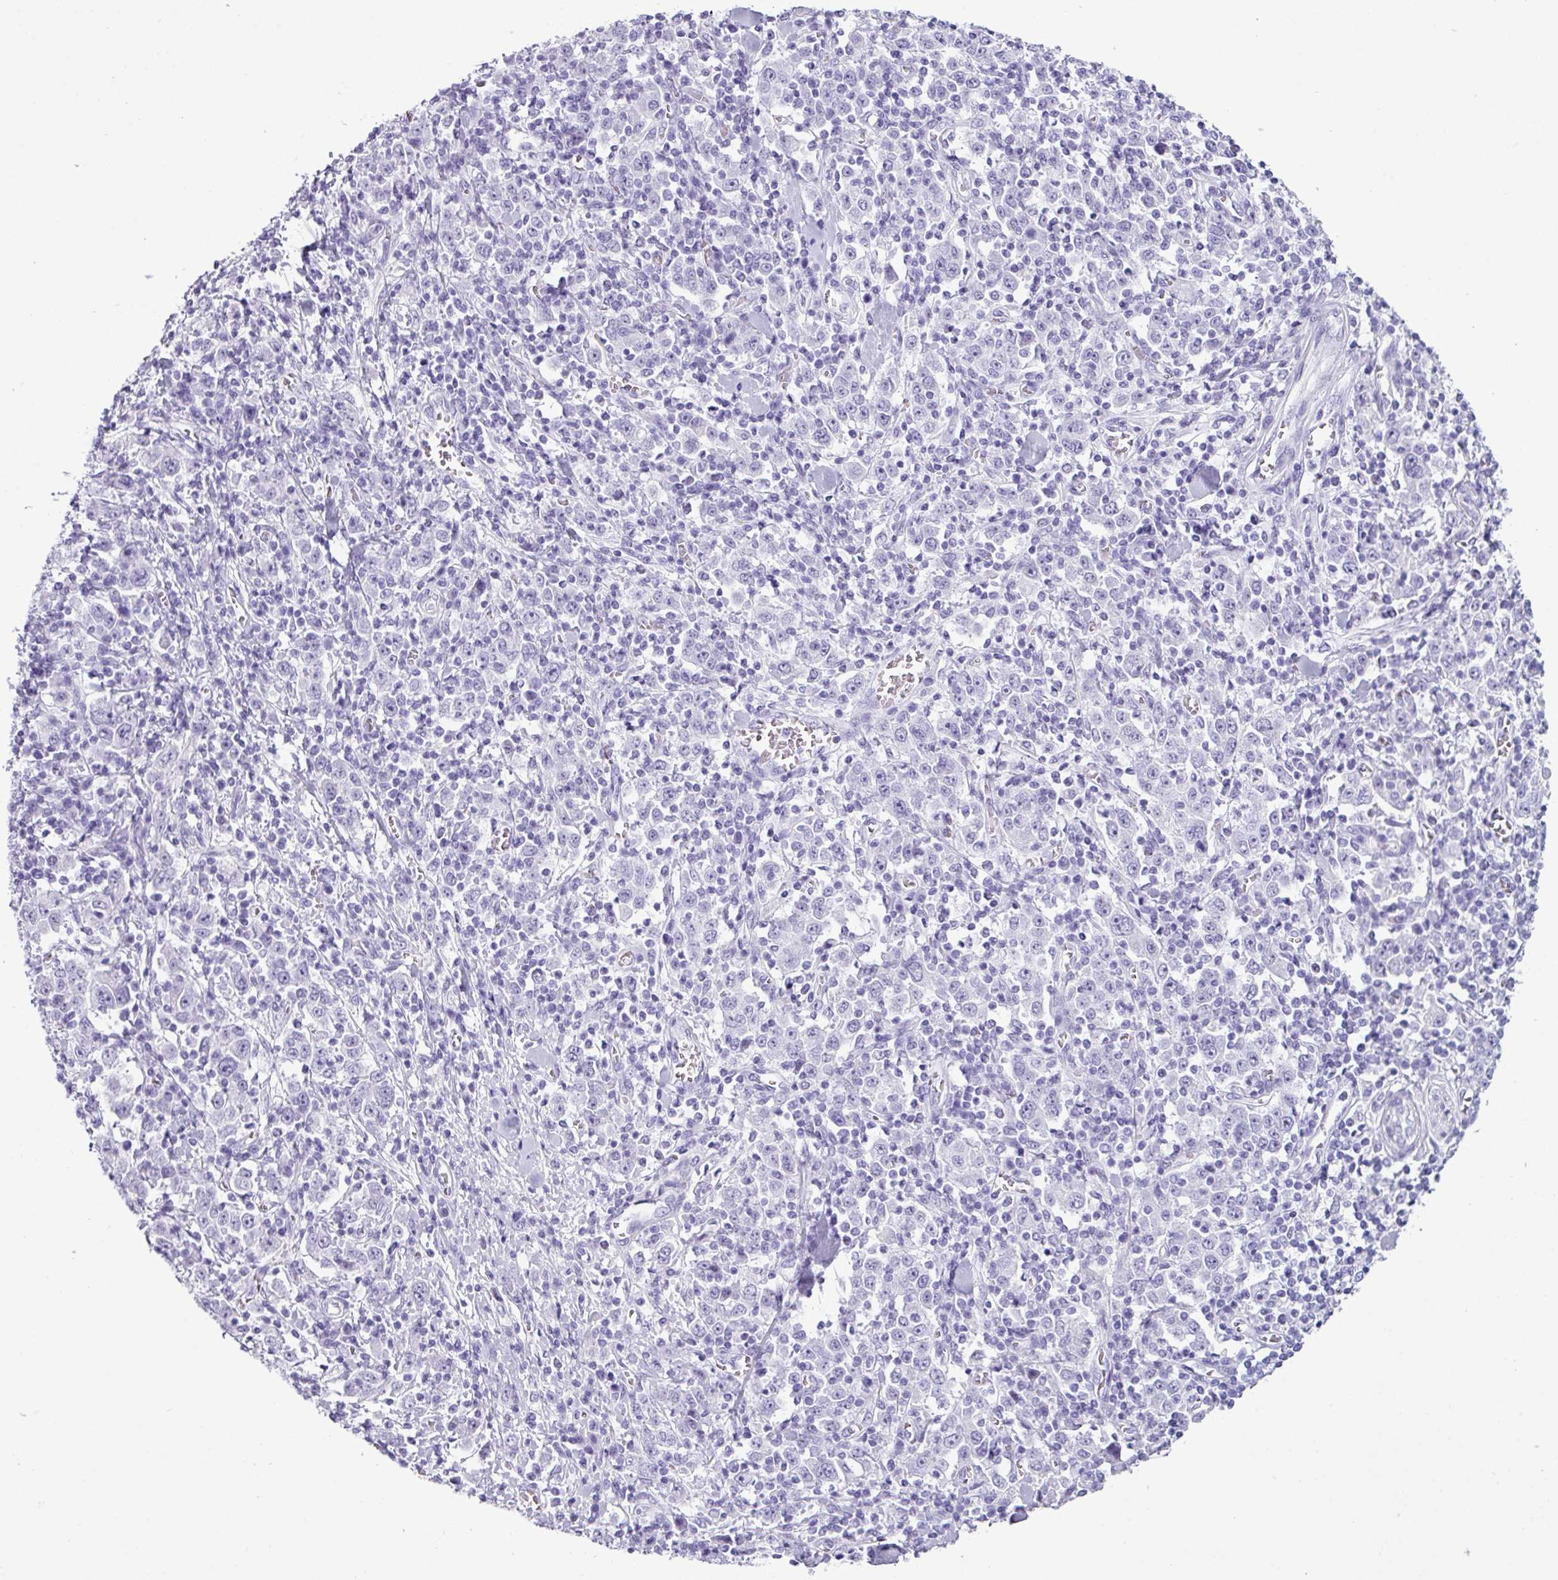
{"staining": {"intensity": "negative", "quantity": "none", "location": "none"}, "tissue": "stomach cancer", "cell_type": "Tumor cells", "image_type": "cancer", "snomed": [{"axis": "morphology", "description": "Normal tissue, NOS"}, {"axis": "morphology", "description": "Adenocarcinoma, NOS"}, {"axis": "topography", "description": "Stomach, upper"}, {"axis": "topography", "description": "Stomach"}], "caption": "Image shows no protein staining in tumor cells of stomach cancer (adenocarcinoma) tissue.", "gene": "SCT", "patient": {"sex": "male", "age": 59}}